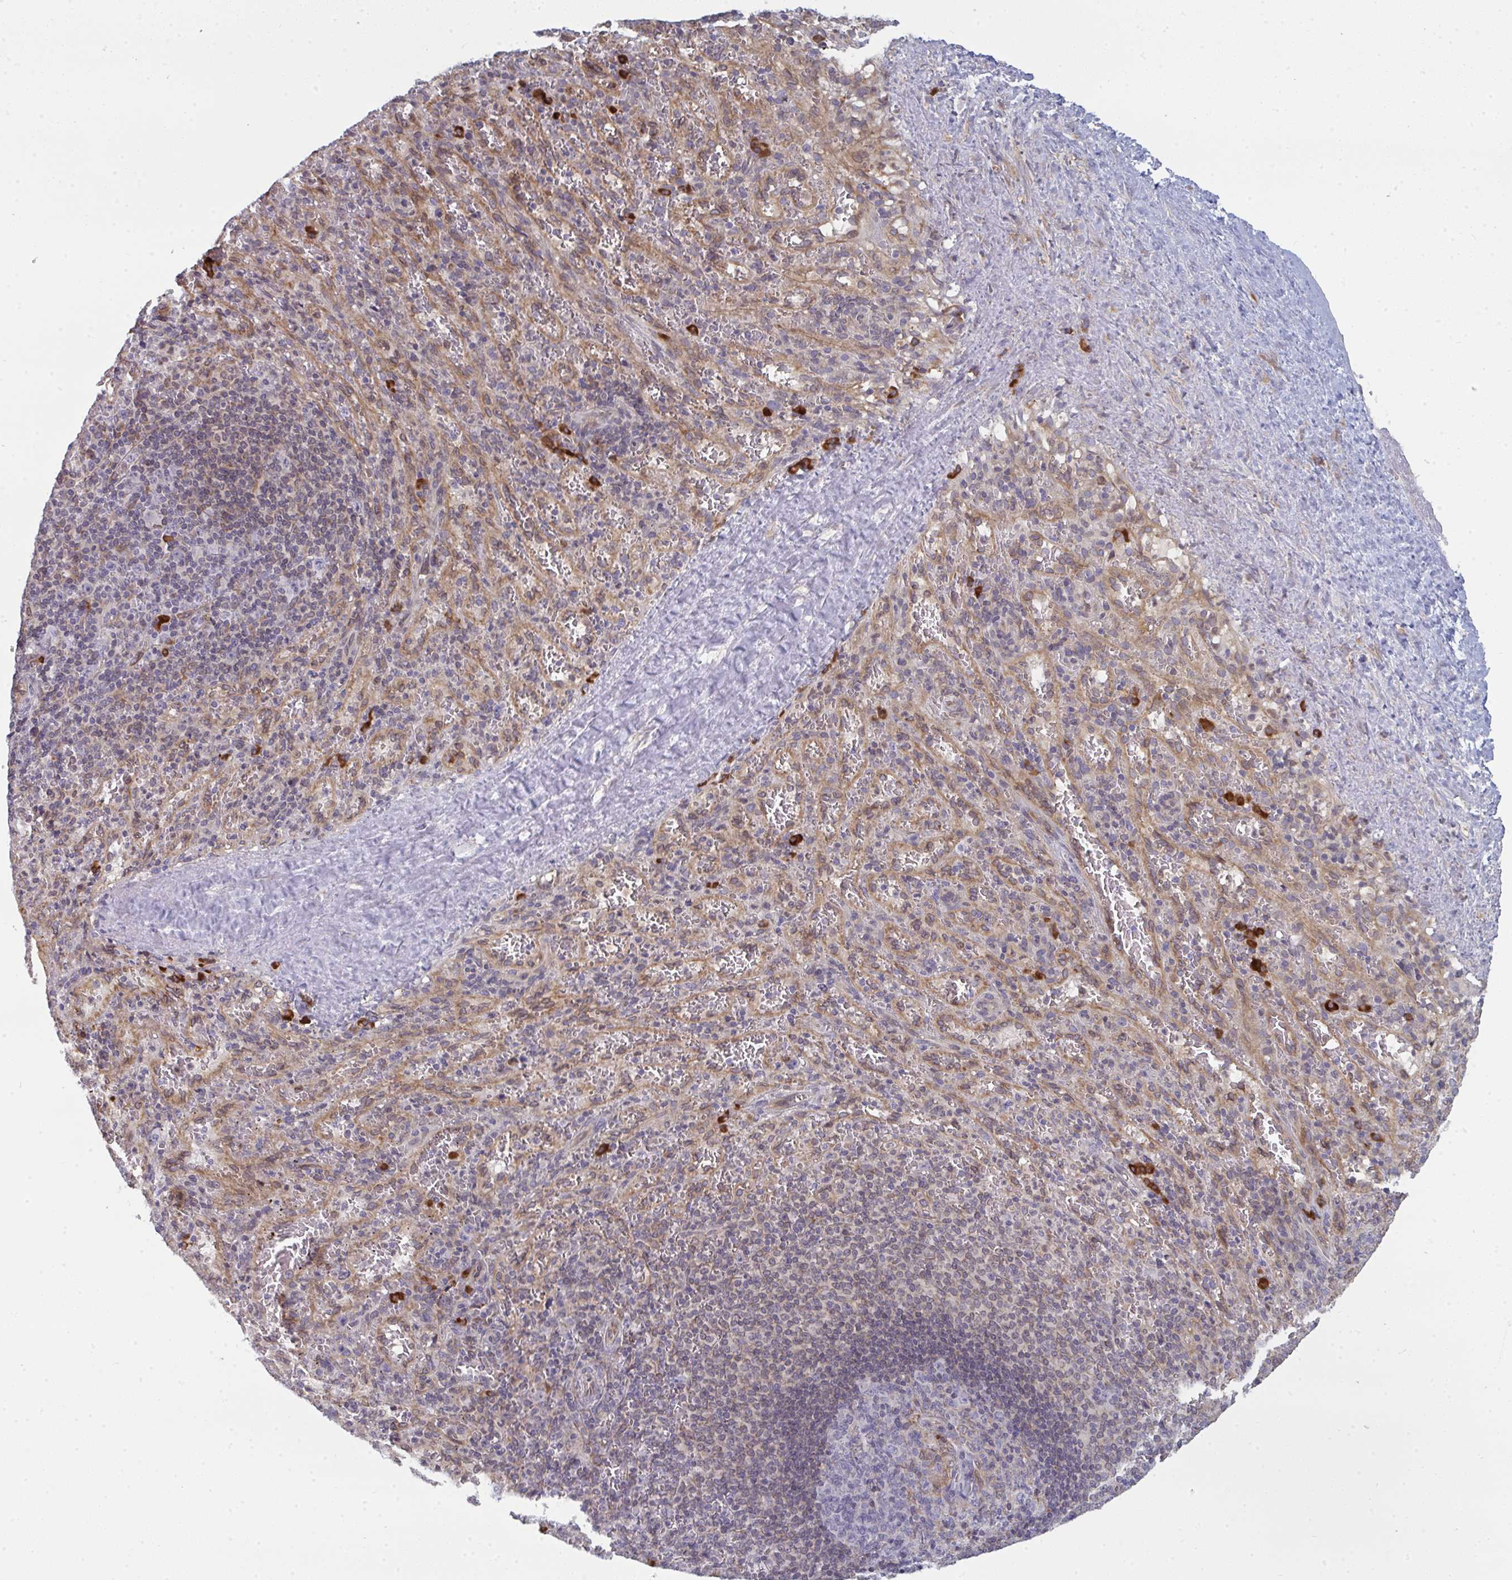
{"staining": {"intensity": "strong", "quantity": "<25%", "location": "cytoplasmic/membranous"}, "tissue": "spleen", "cell_type": "Cells in red pulp", "image_type": "normal", "snomed": [{"axis": "morphology", "description": "Normal tissue, NOS"}, {"axis": "topography", "description": "Spleen"}], "caption": "A medium amount of strong cytoplasmic/membranous positivity is present in approximately <25% of cells in red pulp in normal spleen. Nuclei are stained in blue.", "gene": "LYSMD4", "patient": {"sex": "male", "age": 57}}